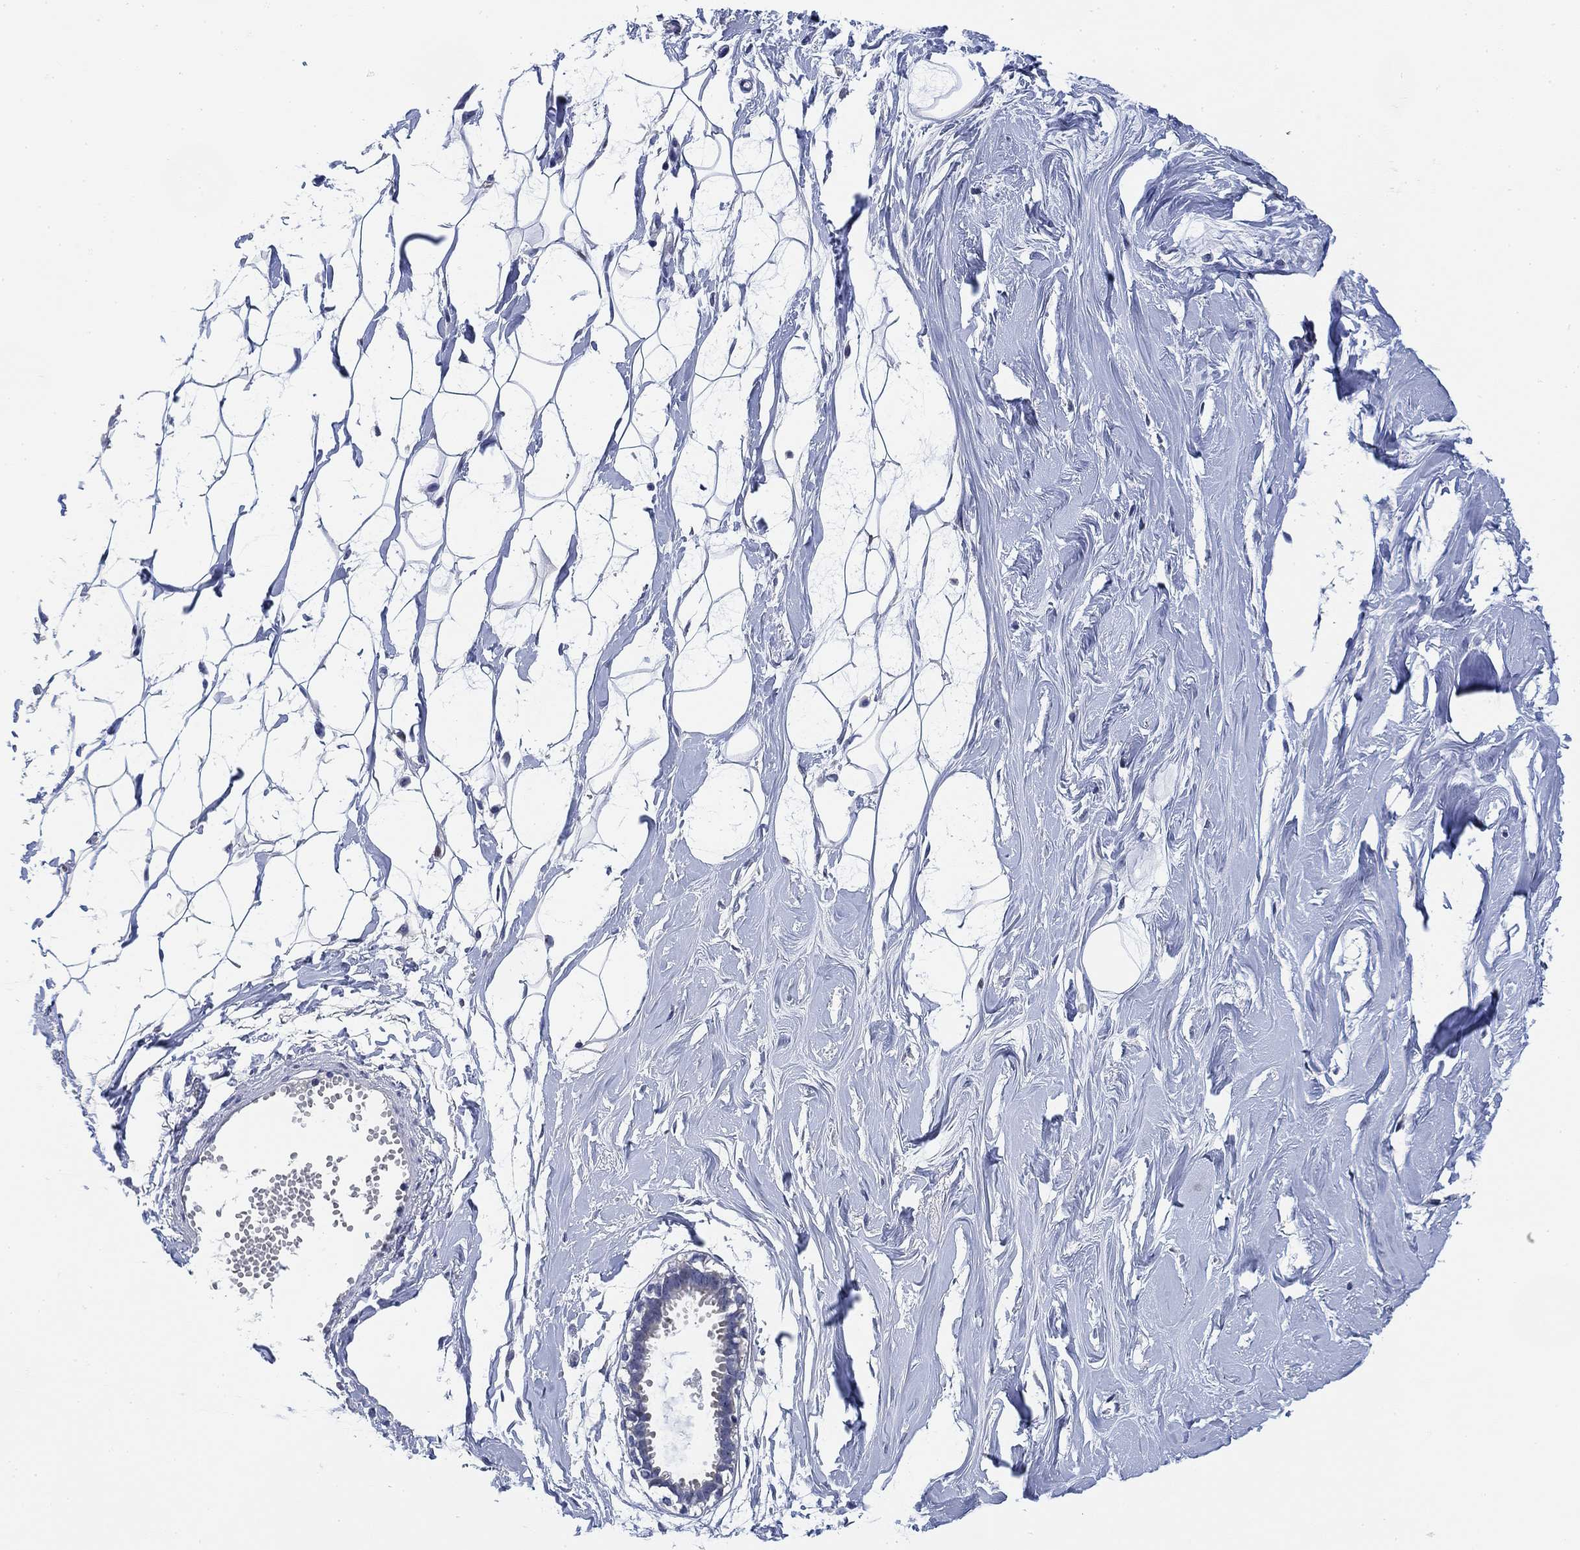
{"staining": {"intensity": "negative", "quantity": "none", "location": "none"}, "tissue": "breast", "cell_type": "Adipocytes", "image_type": "normal", "snomed": [{"axis": "morphology", "description": "Normal tissue, NOS"}, {"axis": "topography", "description": "Breast"}], "caption": "Immunohistochemistry (IHC) image of benign human breast stained for a protein (brown), which reveals no positivity in adipocytes. (DAB immunohistochemistry visualized using brightfield microscopy, high magnification).", "gene": "DAZL", "patient": {"sex": "female", "age": 49}}